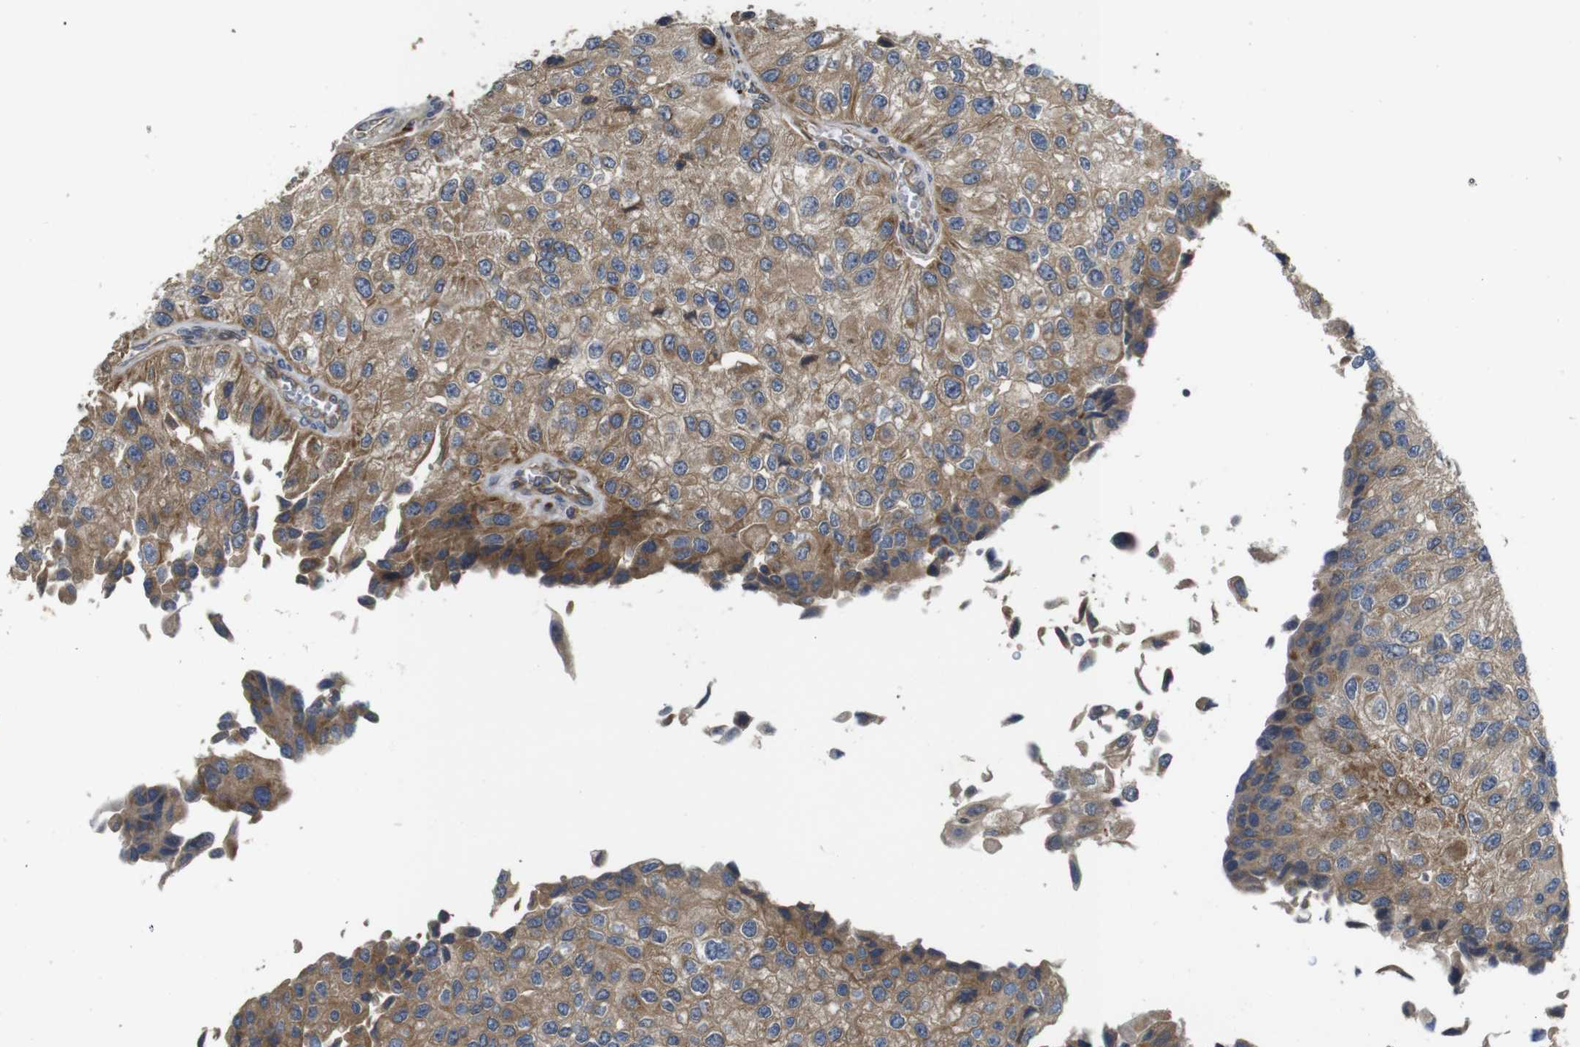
{"staining": {"intensity": "moderate", "quantity": ">75%", "location": "cytoplasmic/membranous"}, "tissue": "urothelial cancer", "cell_type": "Tumor cells", "image_type": "cancer", "snomed": [{"axis": "morphology", "description": "Urothelial carcinoma, High grade"}, {"axis": "topography", "description": "Kidney"}, {"axis": "topography", "description": "Urinary bladder"}], "caption": "Immunohistochemistry (IHC) of human high-grade urothelial carcinoma displays medium levels of moderate cytoplasmic/membranous positivity in approximately >75% of tumor cells.", "gene": "UBE2G2", "patient": {"sex": "male", "age": 77}}